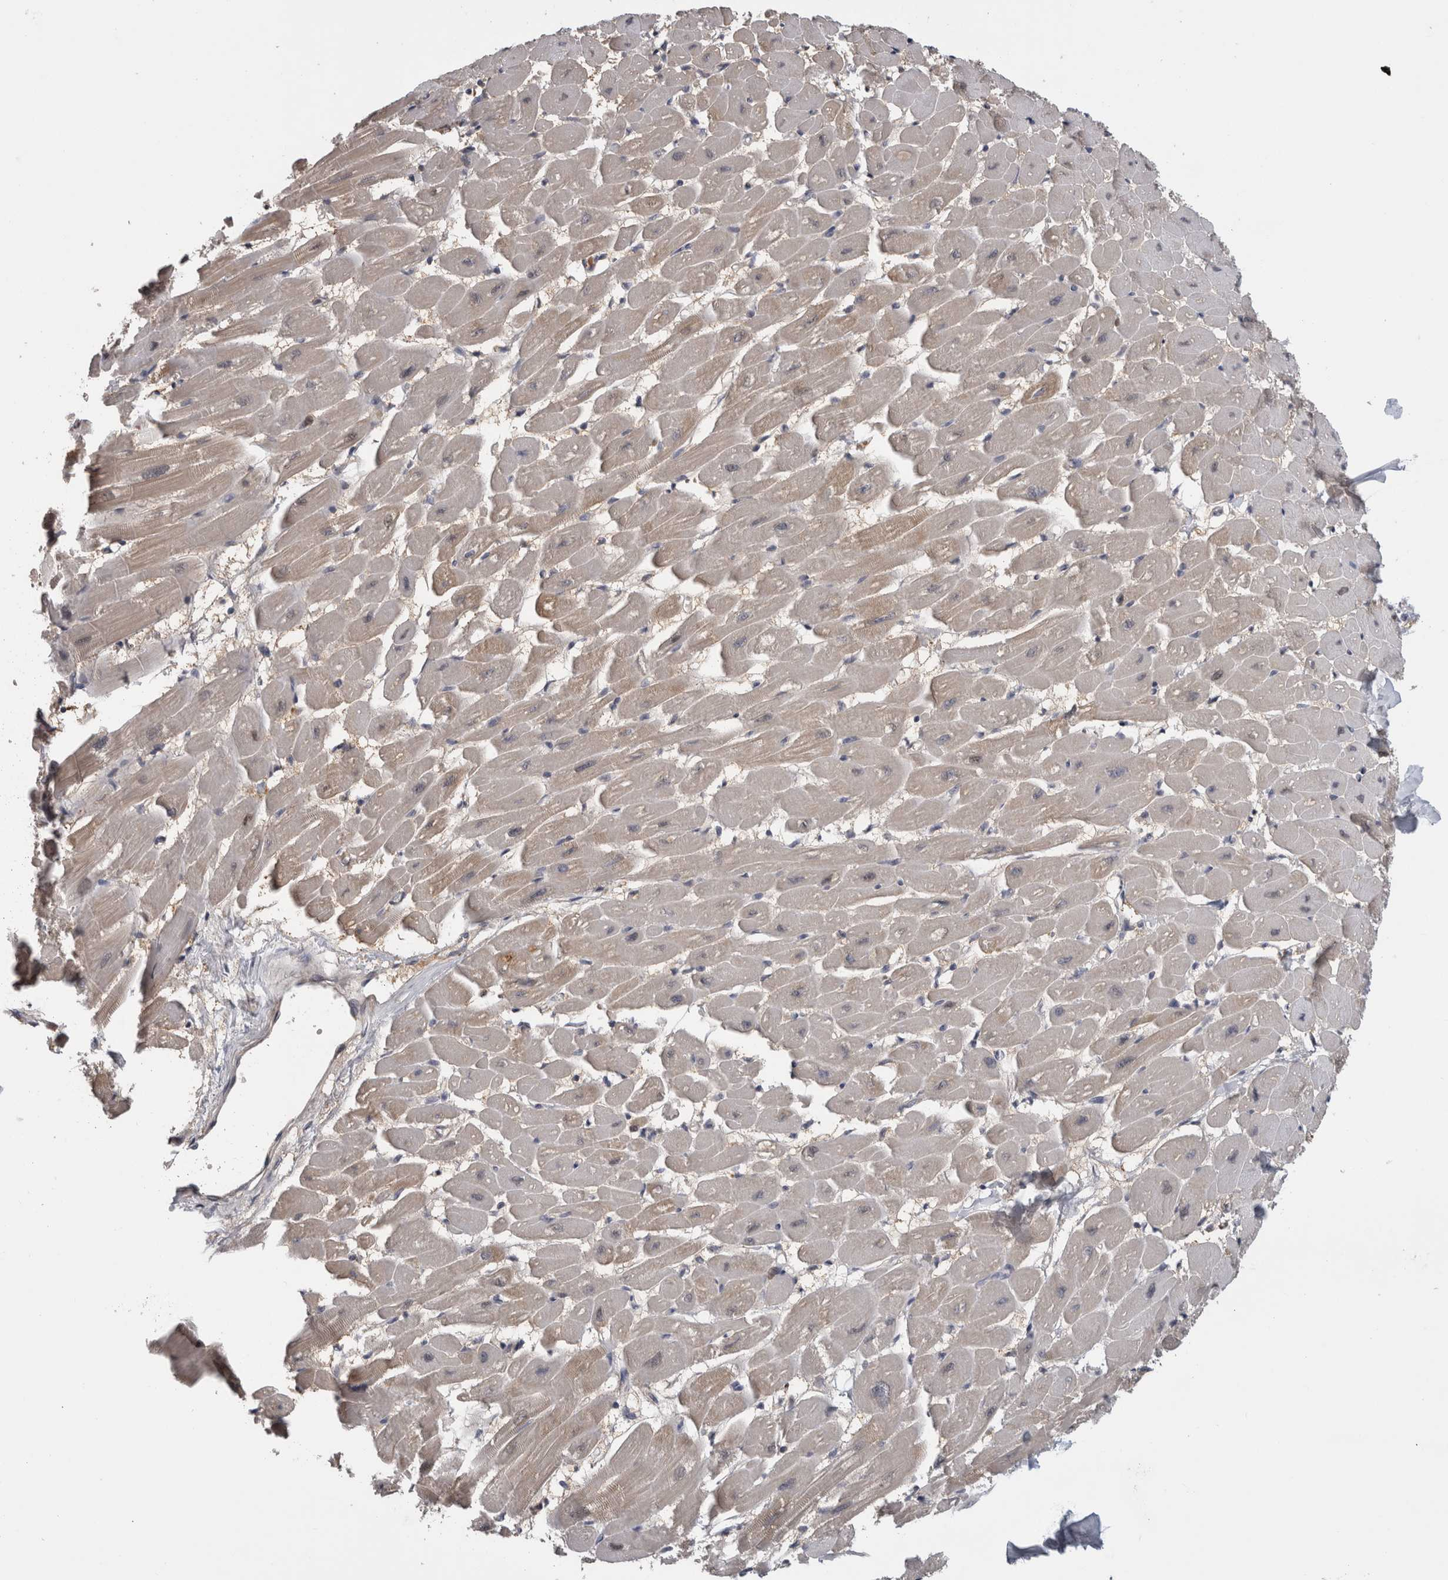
{"staining": {"intensity": "moderate", "quantity": ">75%", "location": "cytoplasmic/membranous"}, "tissue": "heart muscle", "cell_type": "Cardiomyocytes", "image_type": "normal", "snomed": [{"axis": "morphology", "description": "Normal tissue, NOS"}, {"axis": "topography", "description": "Heart"}], "caption": "High-magnification brightfield microscopy of benign heart muscle stained with DAB (brown) and counterstained with hematoxylin (blue). cardiomyocytes exhibit moderate cytoplasmic/membranous expression is present in about>75% of cells.", "gene": "USH1G", "patient": {"sex": "female", "age": 54}}